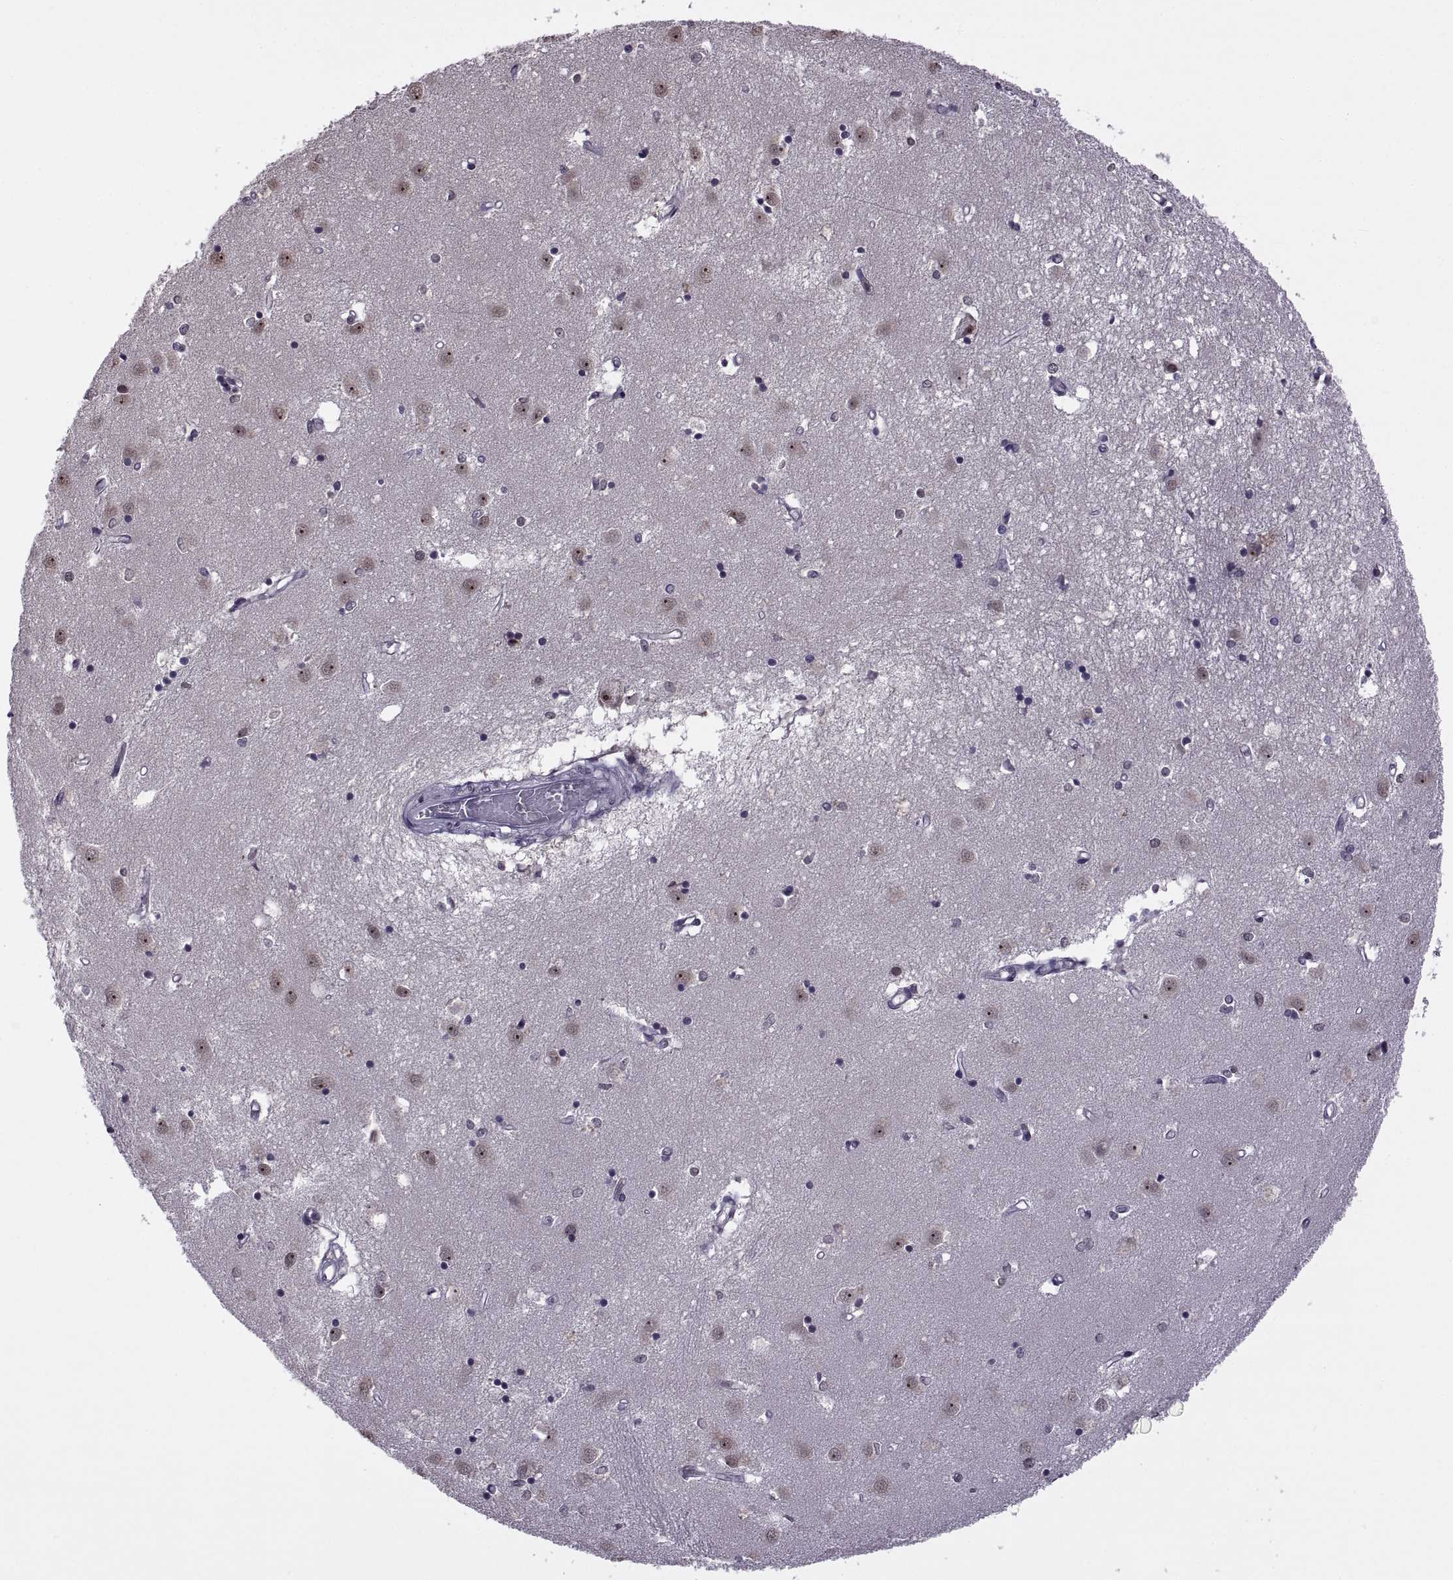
{"staining": {"intensity": "negative", "quantity": "none", "location": "none"}, "tissue": "caudate", "cell_type": "Glial cells", "image_type": "normal", "snomed": [{"axis": "morphology", "description": "Normal tissue, NOS"}, {"axis": "topography", "description": "Lateral ventricle wall"}], "caption": "A high-resolution image shows immunohistochemistry (IHC) staining of normal caudate, which demonstrates no significant expression in glial cells.", "gene": "INTS3", "patient": {"sex": "male", "age": 54}}